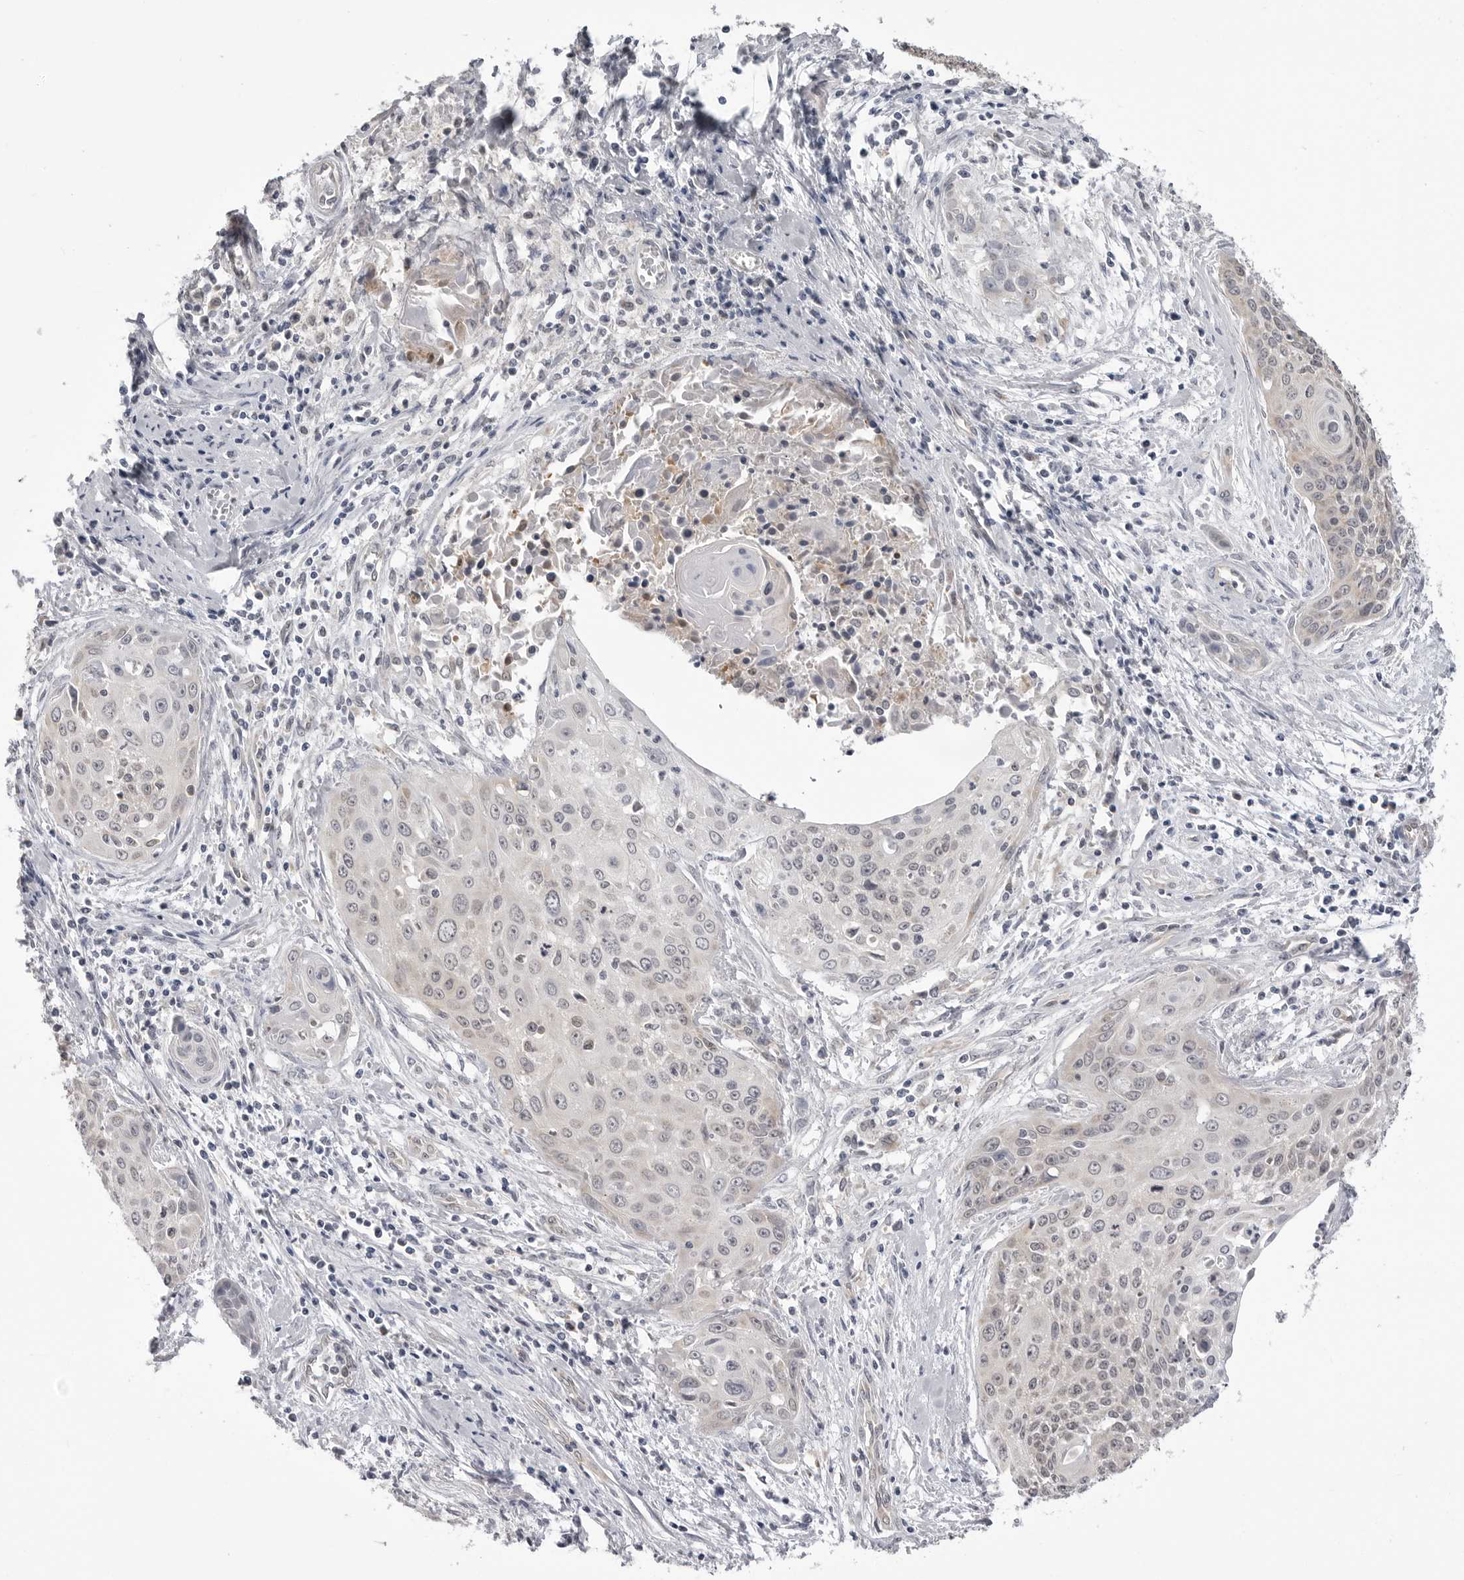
{"staining": {"intensity": "negative", "quantity": "none", "location": "none"}, "tissue": "cervical cancer", "cell_type": "Tumor cells", "image_type": "cancer", "snomed": [{"axis": "morphology", "description": "Squamous cell carcinoma, NOS"}, {"axis": "topography", "description": "Cervix"}], "caption": "Tumor cells show no significant positivity in cervical cancer.", "gene": "FH", "patient": {"sex": "female", "age": 55}}